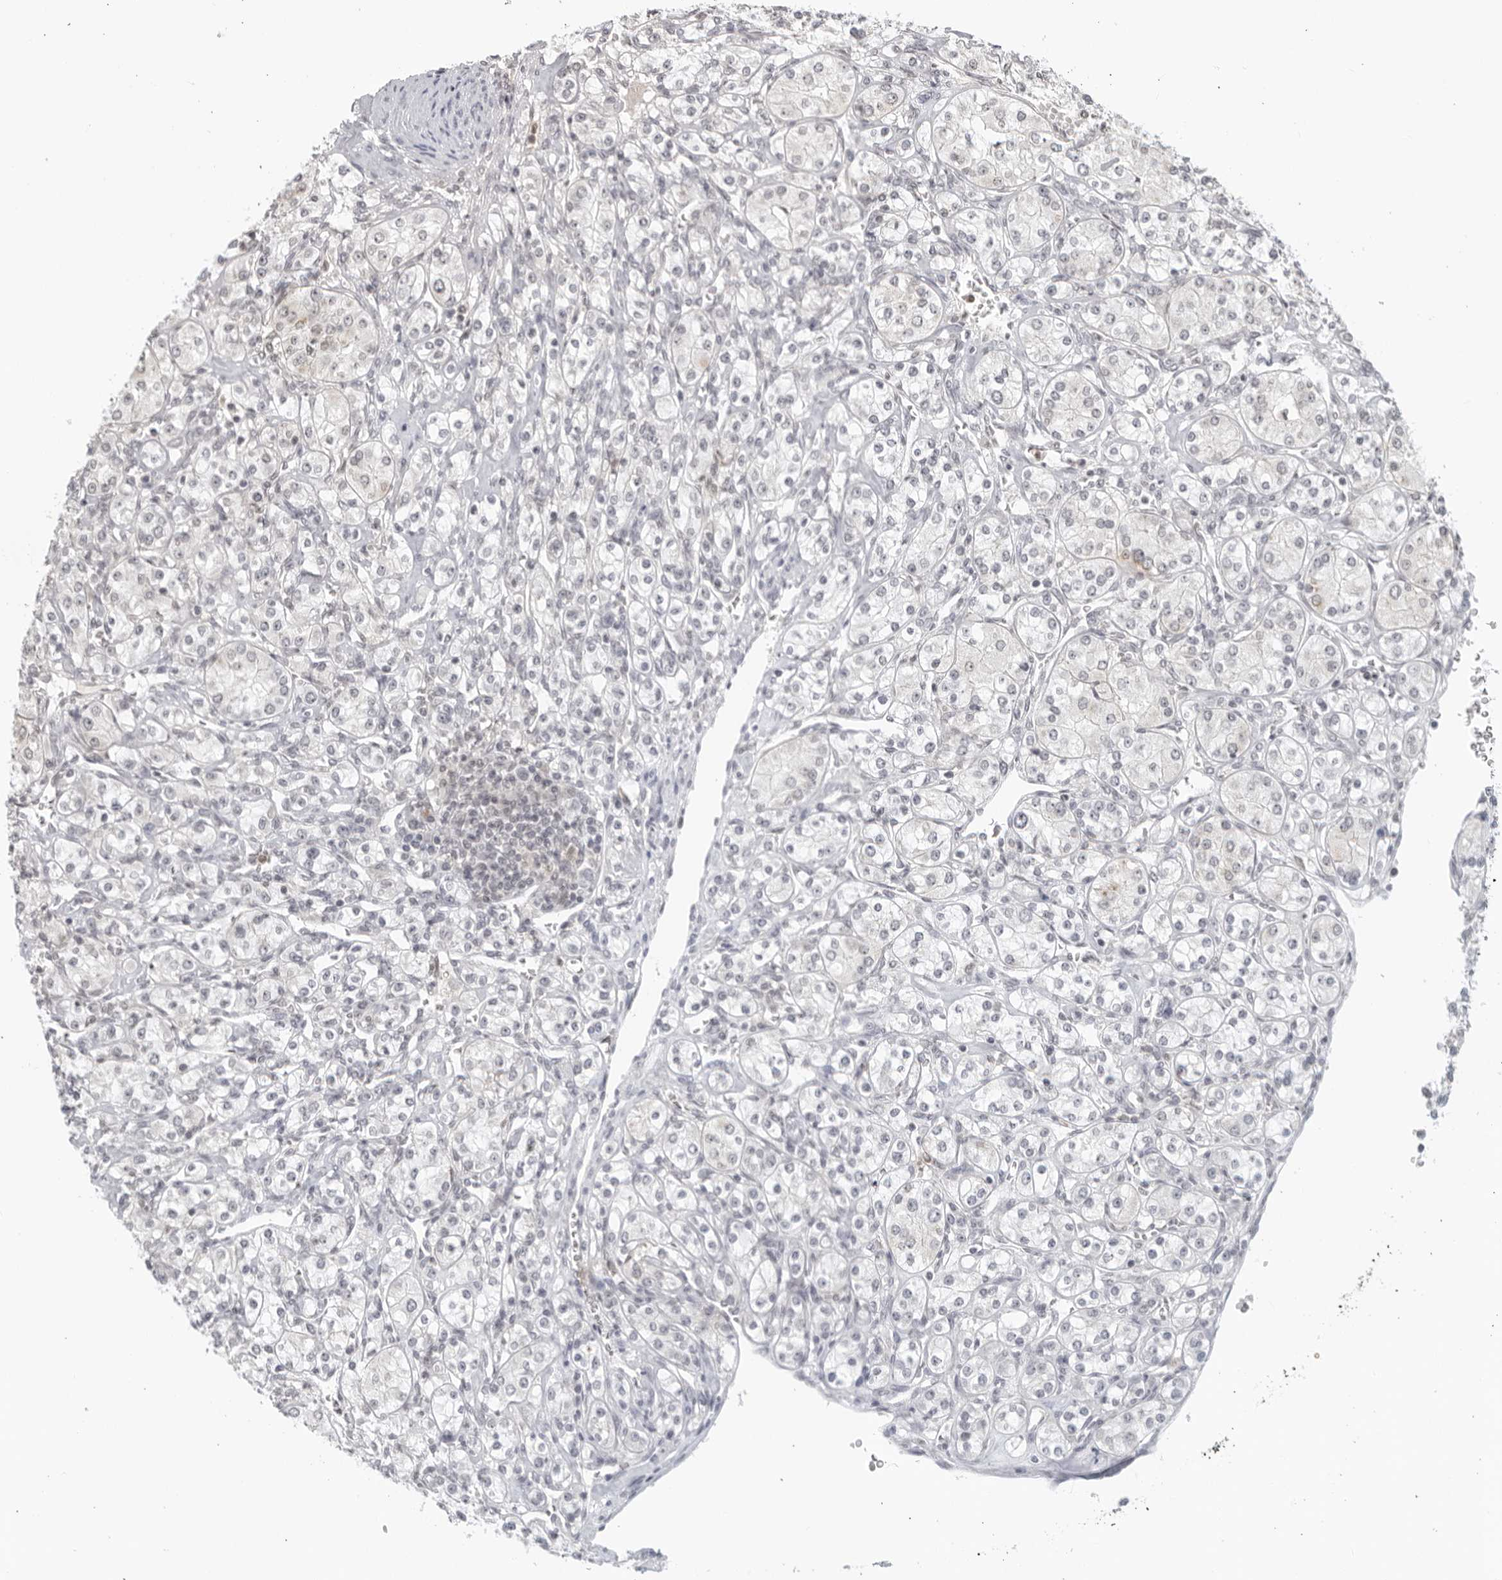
{"staining": {"intensity": "negative", "quantity": "none", "location": "none"}, "tissue": "renal cancer", "cell_type": "Tumor cells", "image_type": "cancer", "snomed": [{"axis": "morphology", "description": "Adenocarcinoma, NOS"}, {"axis": "topography", "description": "Kidney"}], "caption": "High power microscopy micrograph of an immunohistochemistry histopathology image of adenocarcinoma (renal), revealing no significant expression in tumor cells.", "gene": "RAB11FIP3", "patient": {"sex": "male", "age": 77}}